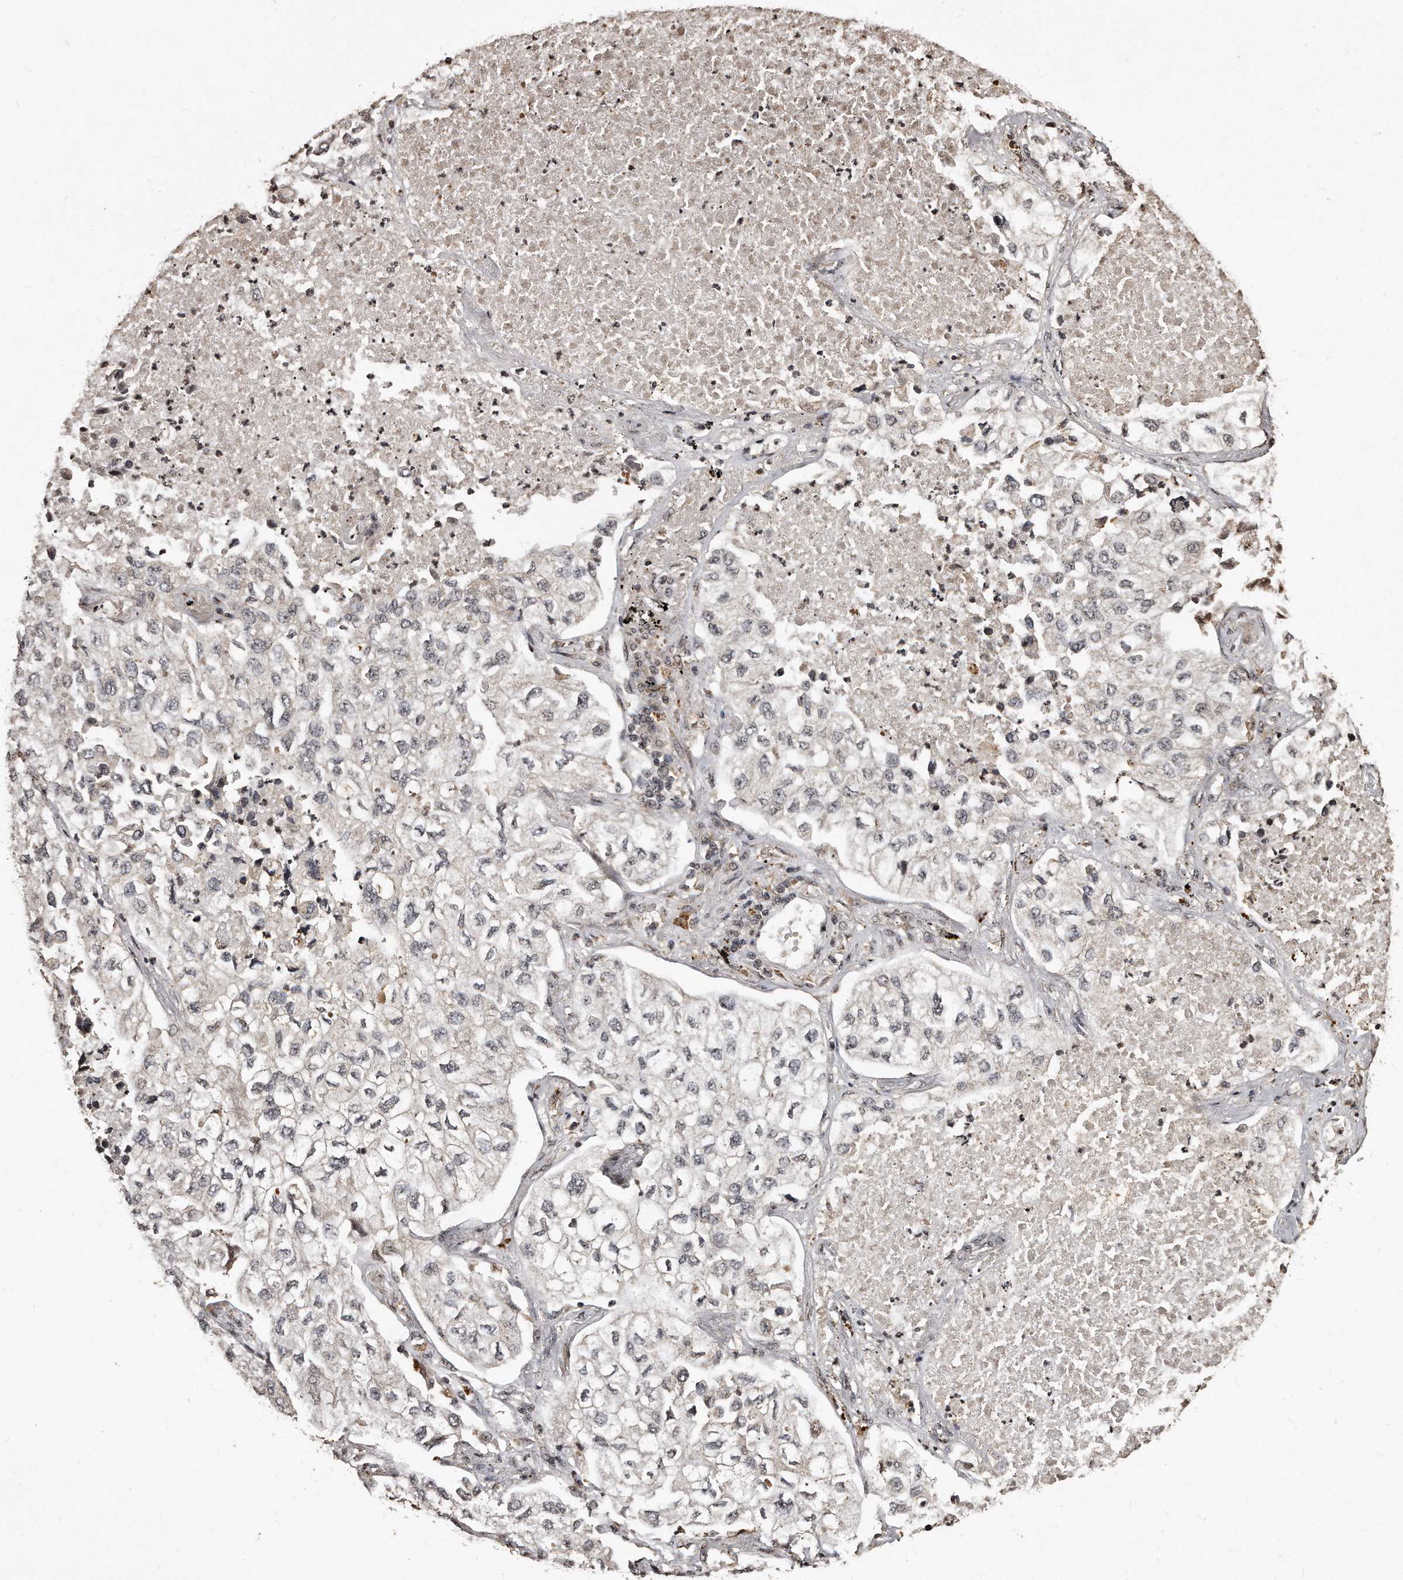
{"staining": {"intensity": "weak", "quantity": "<25%", "location": "cytoplasmic/membranous,nuclear"}, "tissue": "lung cancer", "cell_type": "Tumor cells", "image_type": "cancer", "snomed": [{"axis": "morphology", "description": "Adenocarcinoma, NOS"}, {"axis": "topography", "description": "Lung"}], "caption": "High magnification brightfield microscopy of adenocarcinoma (lung) stained with DAB (3,3'-diaminobenzidine) (brown) and counterstained with hematoxylin (blue): tumor cells show no significant staining.", "gene": "TSHR", "patient": {"sex": "male", "age": 63}}